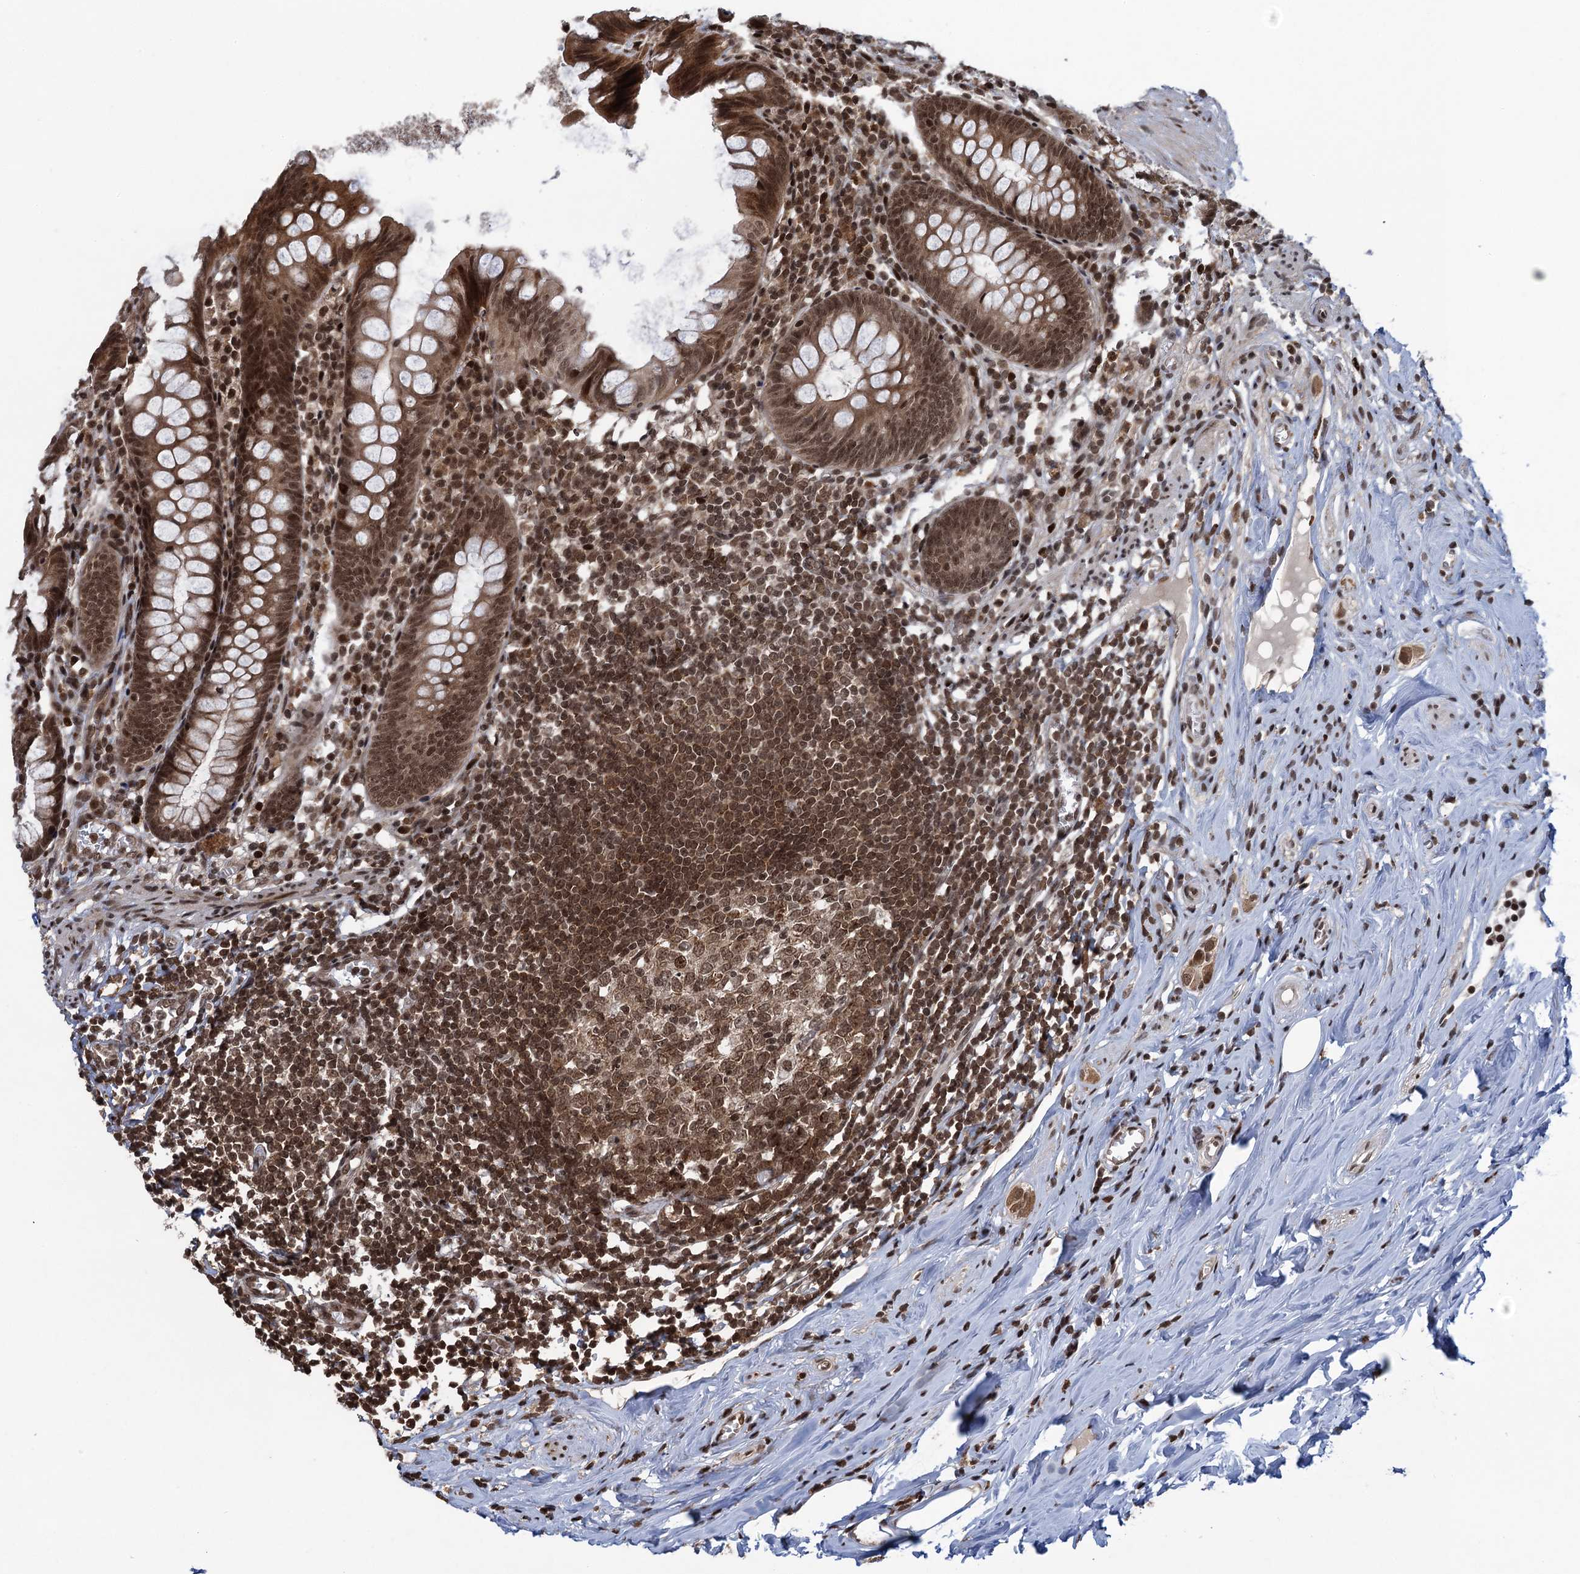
{"staining": {"intensity": "moderate", "quantity": ">75%", "location": "nuclear"}, "tissue": "appendix", "cell_type": "Glandular cells", "image_type": "normal", "snomed": [{"axis": "morphology", "description": "Normal tissue, NOS"}, {"axis": "topography", "description": "Appendix"}], "caption": "High-magnification brightfield microscopy of normal appendix stained with DAB (brown) and counterstained with hematoxylin (blue). glandular cells exhibit moderate nuclear positivity is appreciated in approximately>75% of cells.", "gene": "ZNF169", "patient": {"sex": "female", "age": 51}}